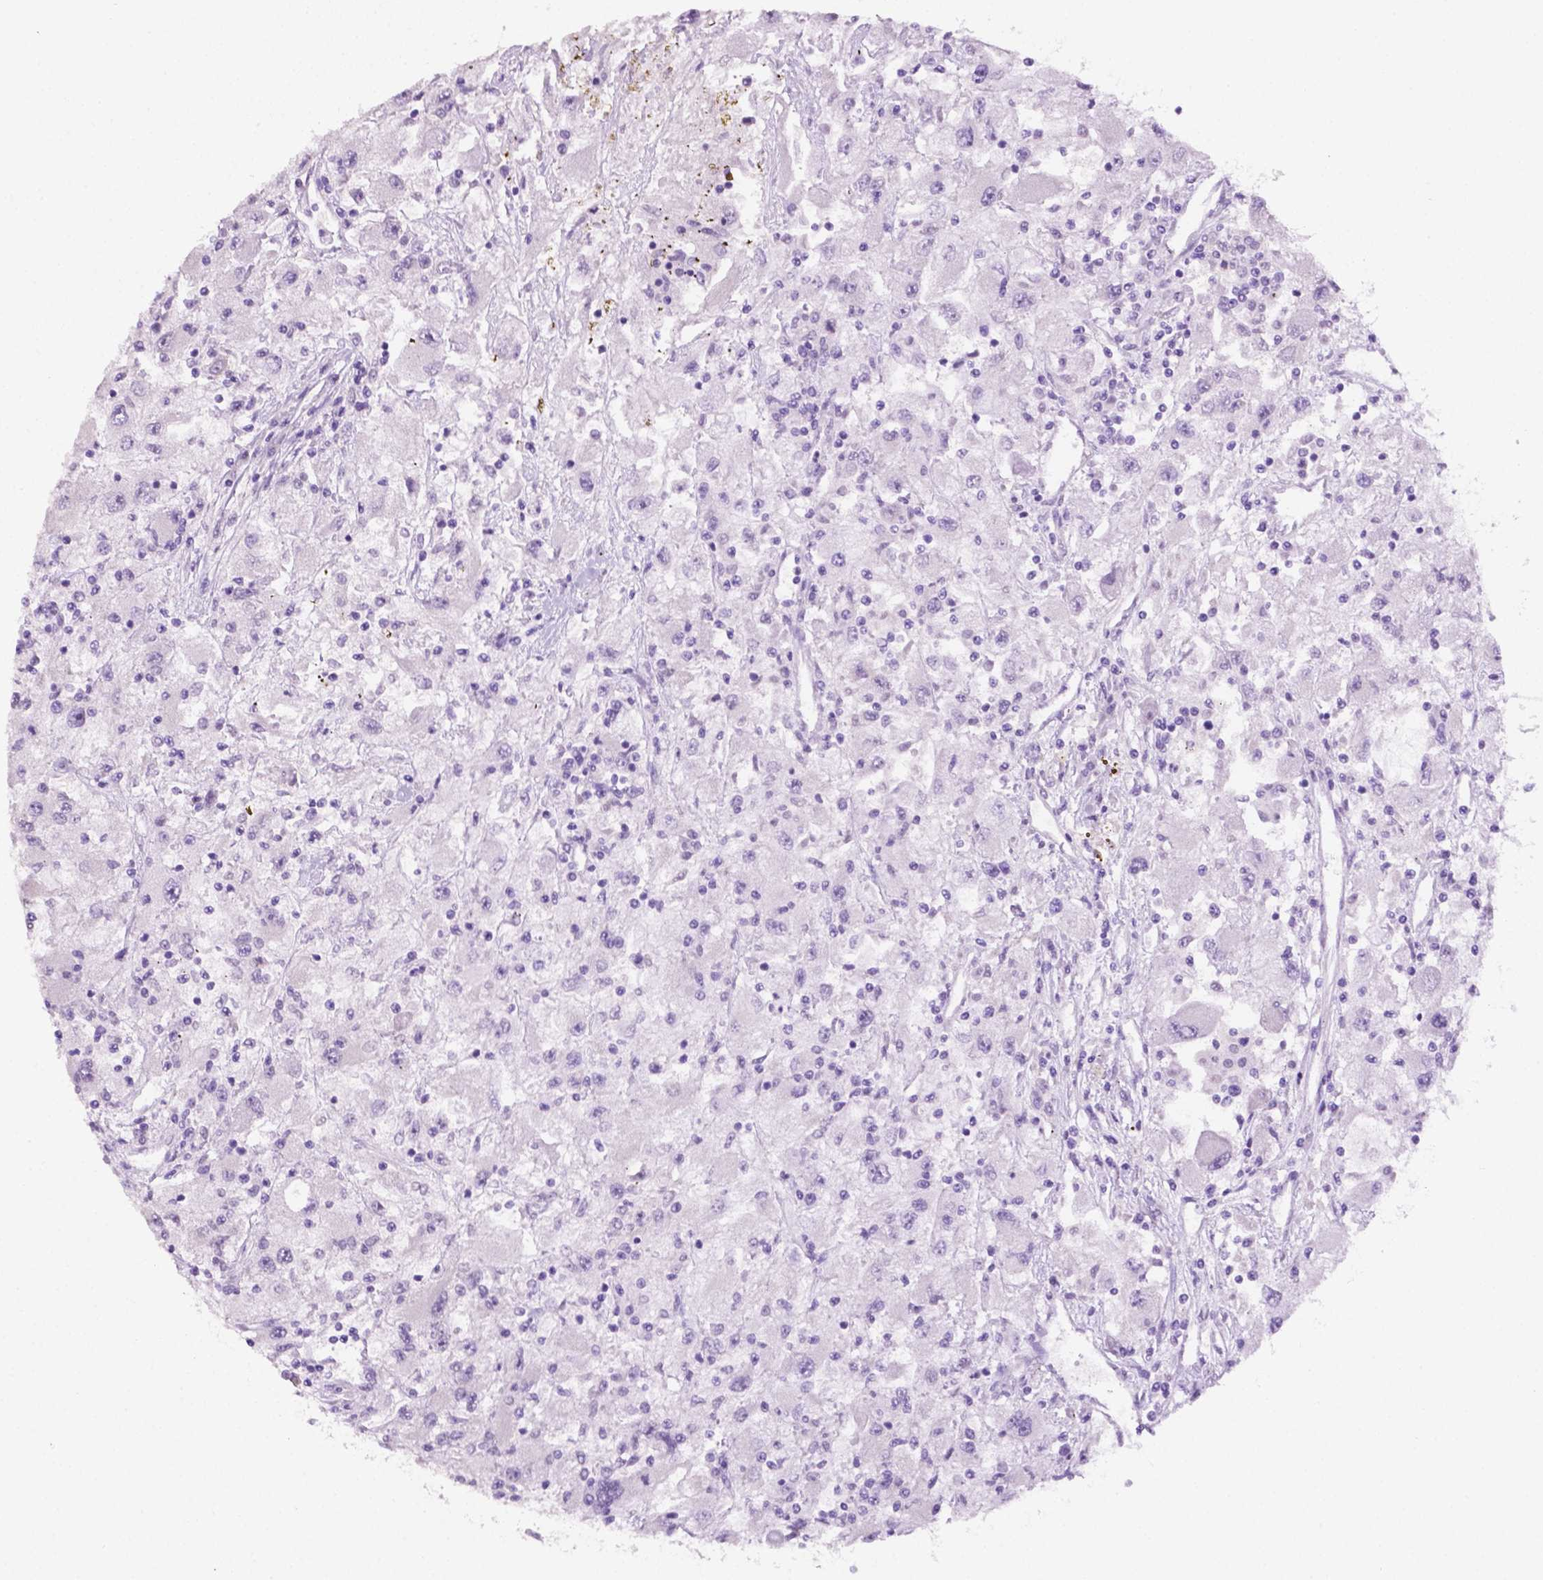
{"staining": {"intensity": "negative", "quantity": "none", "location": "none"}, "tissue": "renal cancer", "cell_type": "Tumor cells", "image_type": "cancer", "snomed": [{"axis": "morphology", "description": "Adenocarcinoma, NOS"}, {"axis": "topography", "description": "Kidney"}], "caption": "Adenocarcinoma (renal) was stained to show a protein in brown. There is no significant expression in tumor cells.", "gene": "PHGR1", "patient": {"sex": "female", "age": 67}}